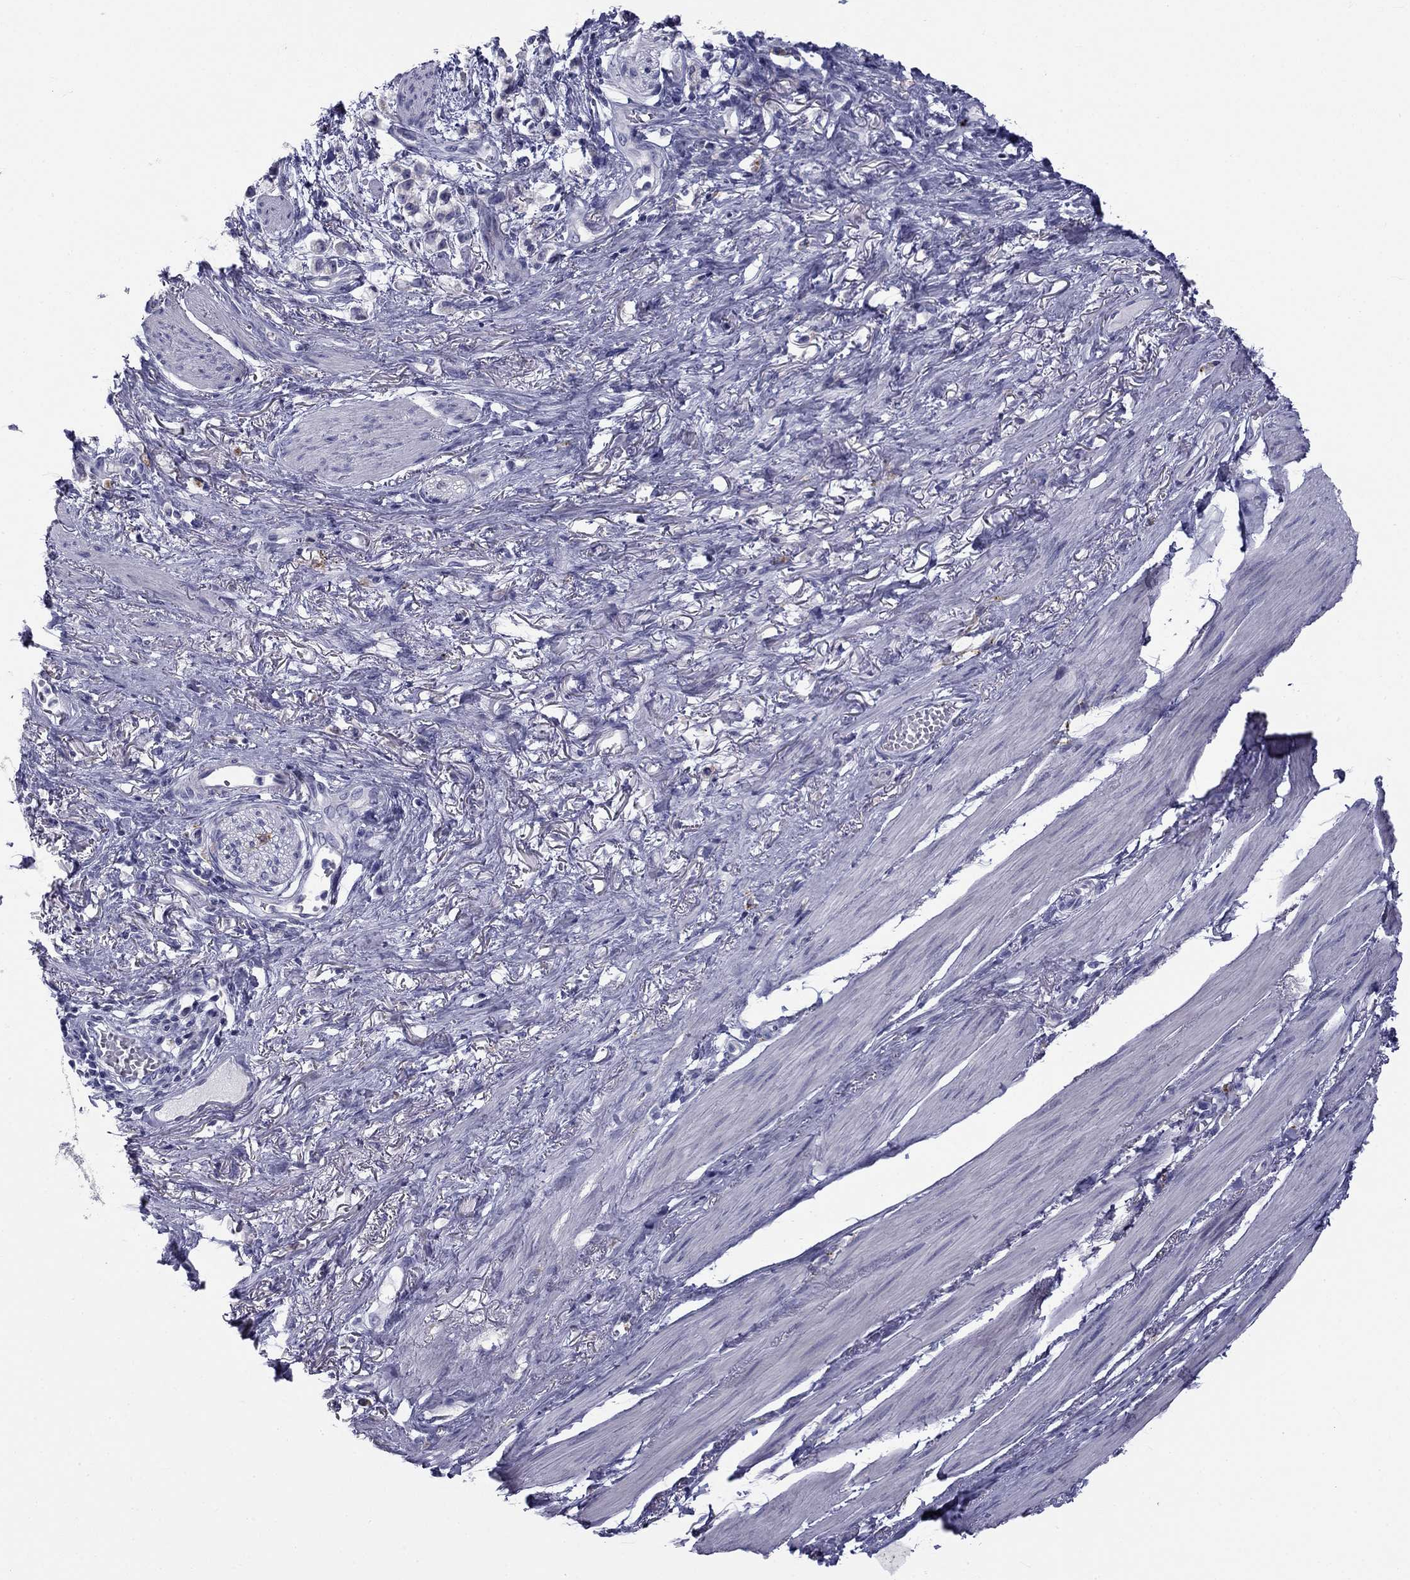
{"staining": {"intensity": "weak", "quantity": "<25%", "location": "cytoplasmic/membranous"}, "tissue": "stomach cancer", "cell_type": "Tumor cells", "image_type": "cancer", "snomed": [{"axis": "morphology", "description": "Adenocarcinoma, NOS"}, {"axis": "topography", "description": "Stomach"}], "caption": "The IHC micrograph has no significant expression in tumor cells of stomach cancer (adenocarcinoma) tissue.", "gene": "CLPSL2", "patient": {"sex": "female", "age": 81}}